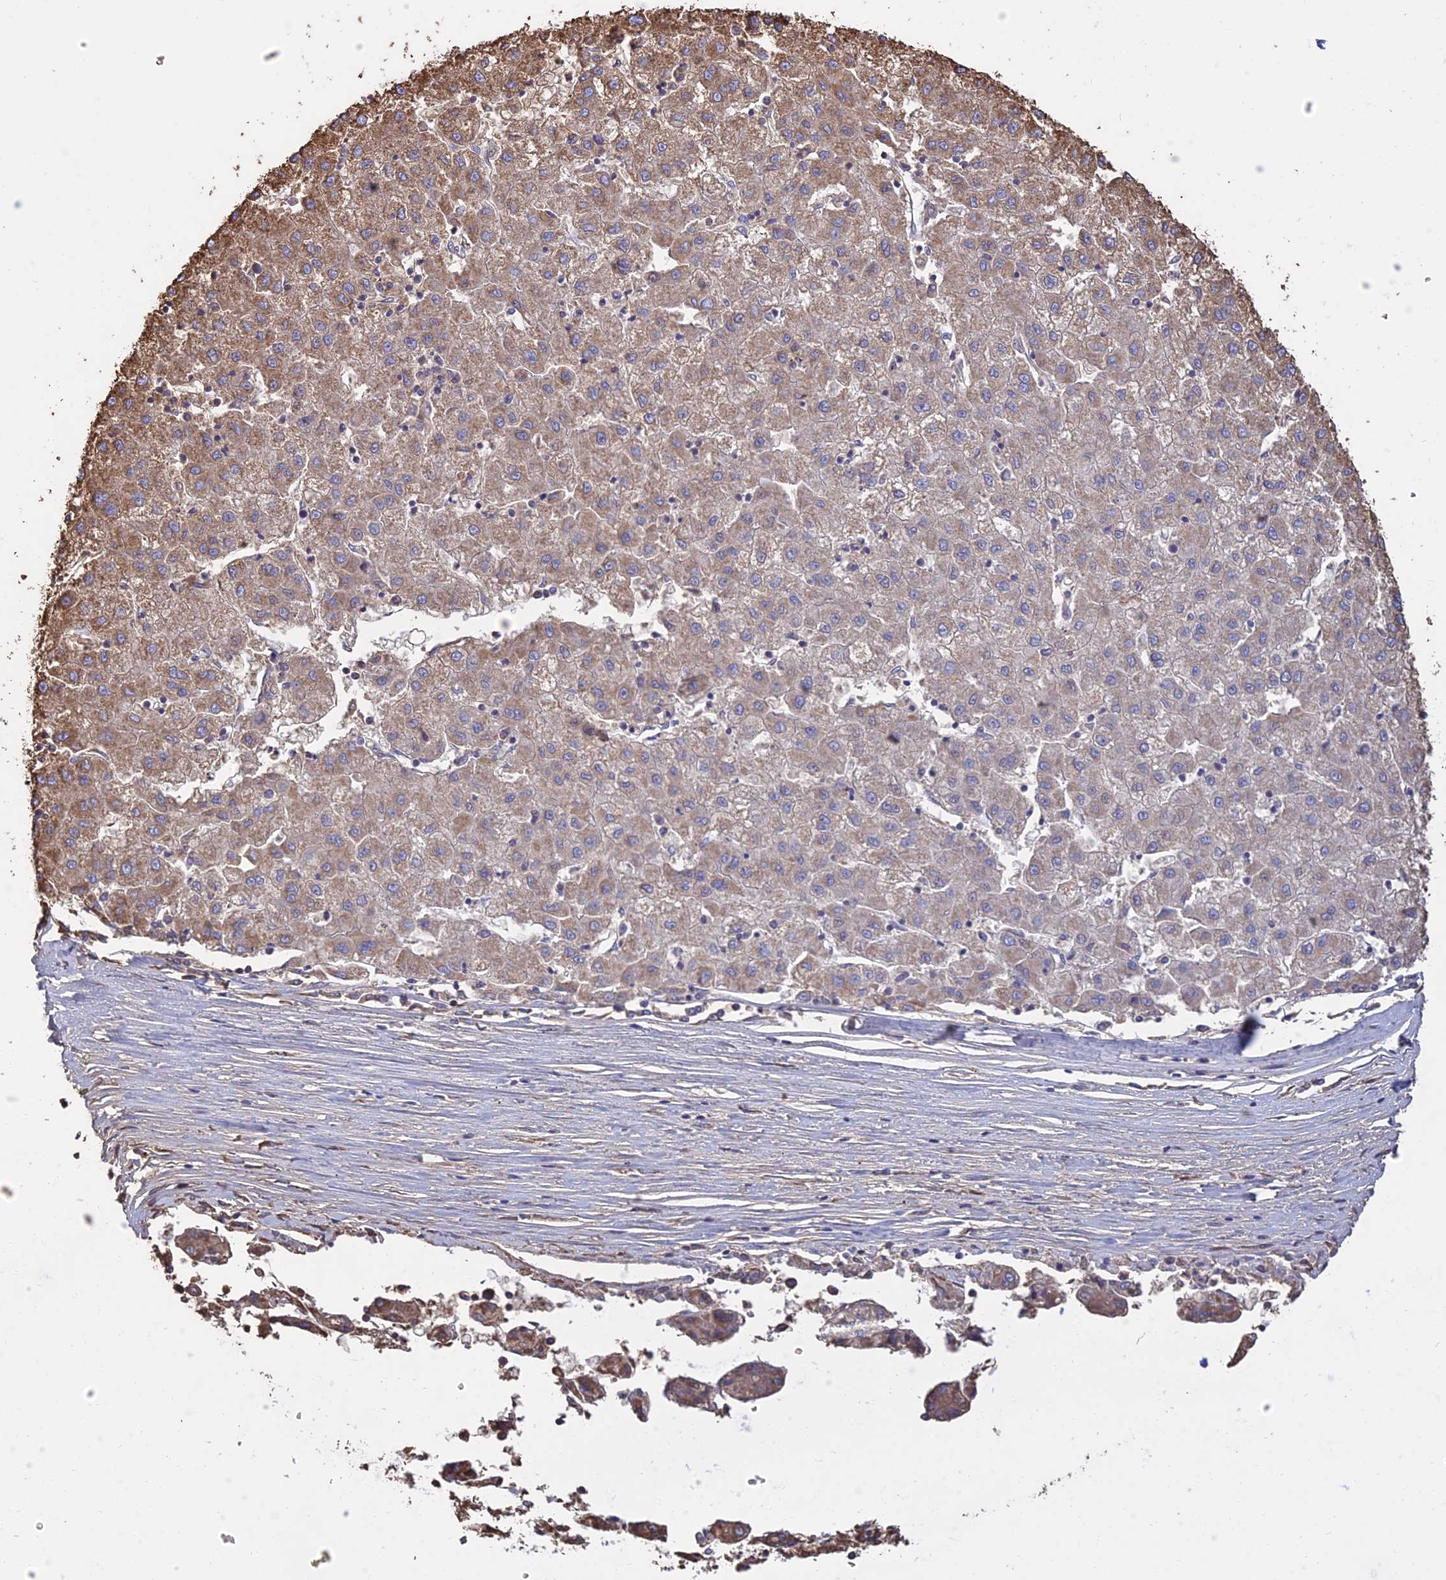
{"staining": {"intensity": "moderate", "quantity": ">75%", "location": "cytoplasmic/membranous"}, "tissue": "liver cancer", "cell_type": "Tumor cells", "image_type": "cancer", "snomed": [{"axis": "morphology", "description": "Carcinoma, Hepatocellular, NOS"}, {"axis": "topography", "description": "Liver"}], "caption": "Immunohistochemical staining of human liver cancer (hepatocellular carcinoma) reveals moderate cytoplasmic/membranous protein positivity in approximately >75% of tumor cells. The staining was performed using DAB (3,3'-diaminobenzidine), with brown indicating positive protein expression. Nuclei are stained blue with hematoxylin.", "gene": "OR2W3", "patient": {"sex": "male", "age": 72}}